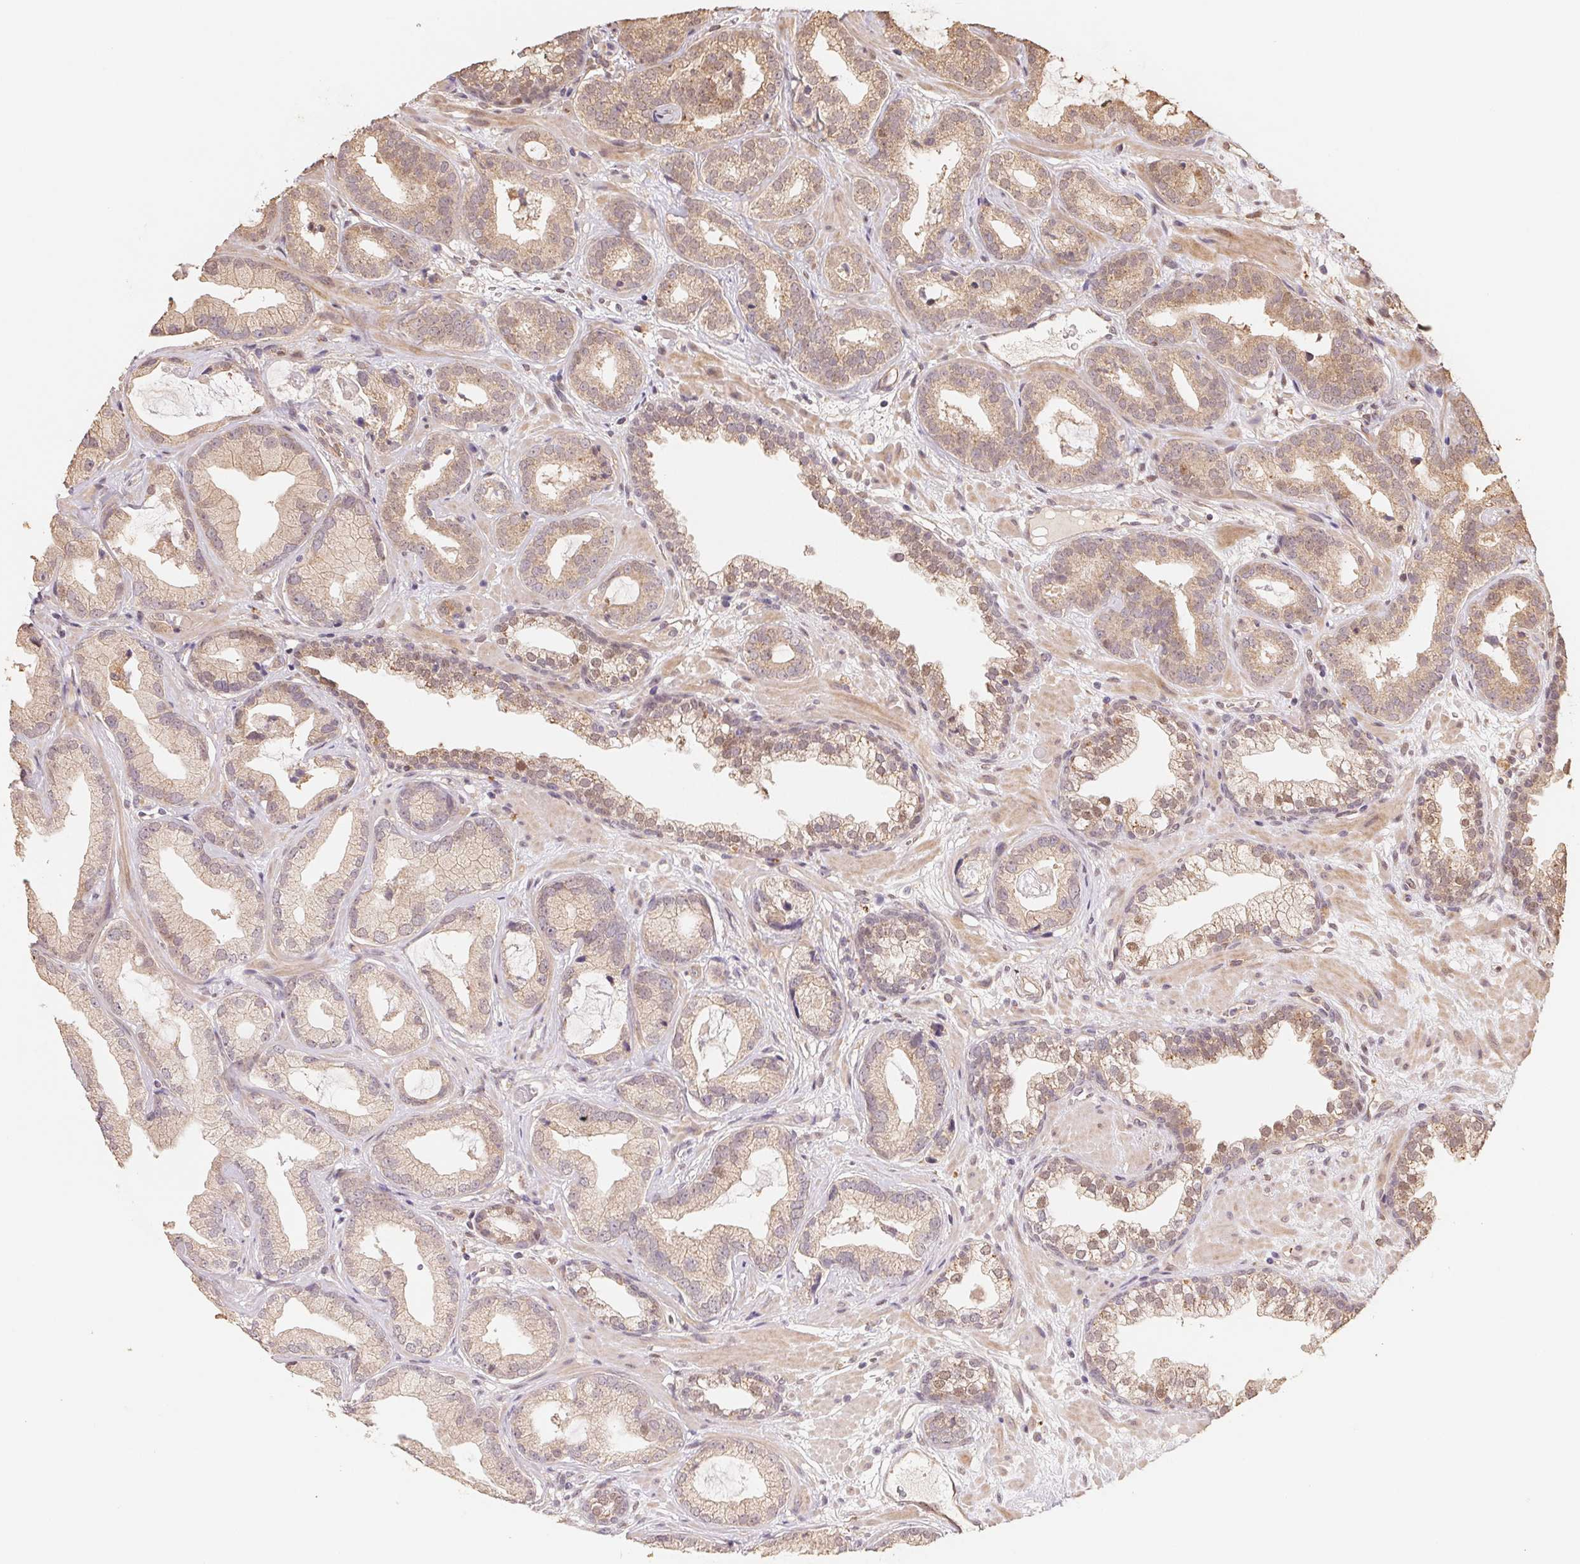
{"staining": {"intensity": "weak", "quantity": ">75%", "location": "cytoplasmic/membranous"}, "tissue": "prostate cancer", "cell_type": "Tumor cells", "image_type": "cancer", "snomed": [{"axis": "morphology", "description": "Adenocarcinoma, Low grade"}, {"axis": "topography", "description": "Prostate"}], "caption": "A low amount of weak cytoplasmic/membranous positivity is present in approximately >75% of tumor cells in prostate cancer tissue. The staining is performed using DAB (3,3'-diaminobenzidine) brown chromogen to label protein expression. The nuclei are counter-stained blue using hematoxylin.", "gene": "TMEM222", "patient": {"sex": "male", "age": 62}}